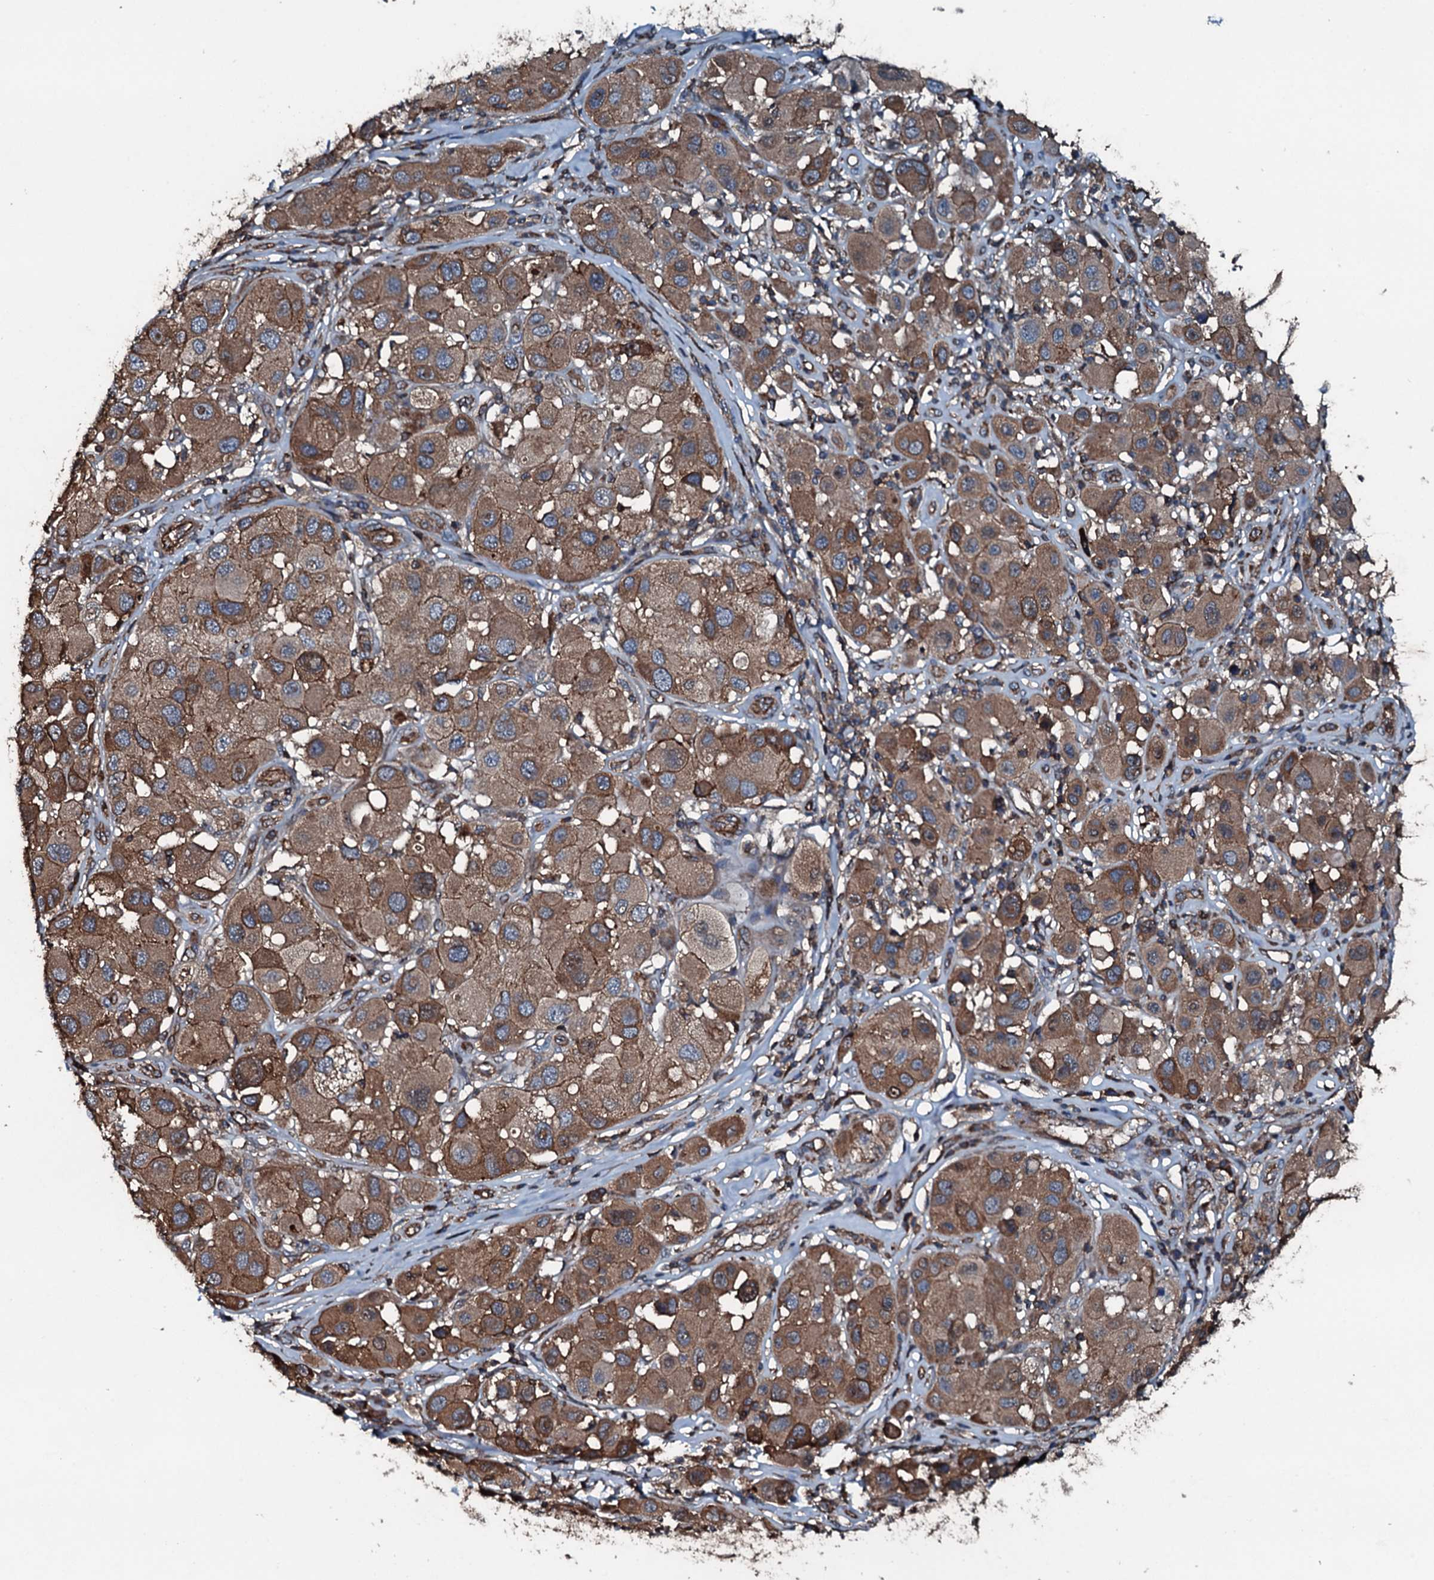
{"staining": {"intensity": "moderate", "quantity": ">75%", "location": "cytoplasmic/membranous"}, "tissue": "melanoma", "cell_type": "Tumor cells", "image_type": "cancer", "snomed": [{"axis": "morphology", "description": "Malignant melanoma, Metastatic site"}, {"axis": "topography", "description": "Skin"}], "caption": "This image displays melanoma stained with immunohistochemistry (IHC) to label a protein in brown. The cytoplasmic/membranous of tumor cells show moderate positivity for the protein. Nuclei are counter-stained blue.", "gene": "SLC25A38", "patient": {"sex": "male", "age": 41}}